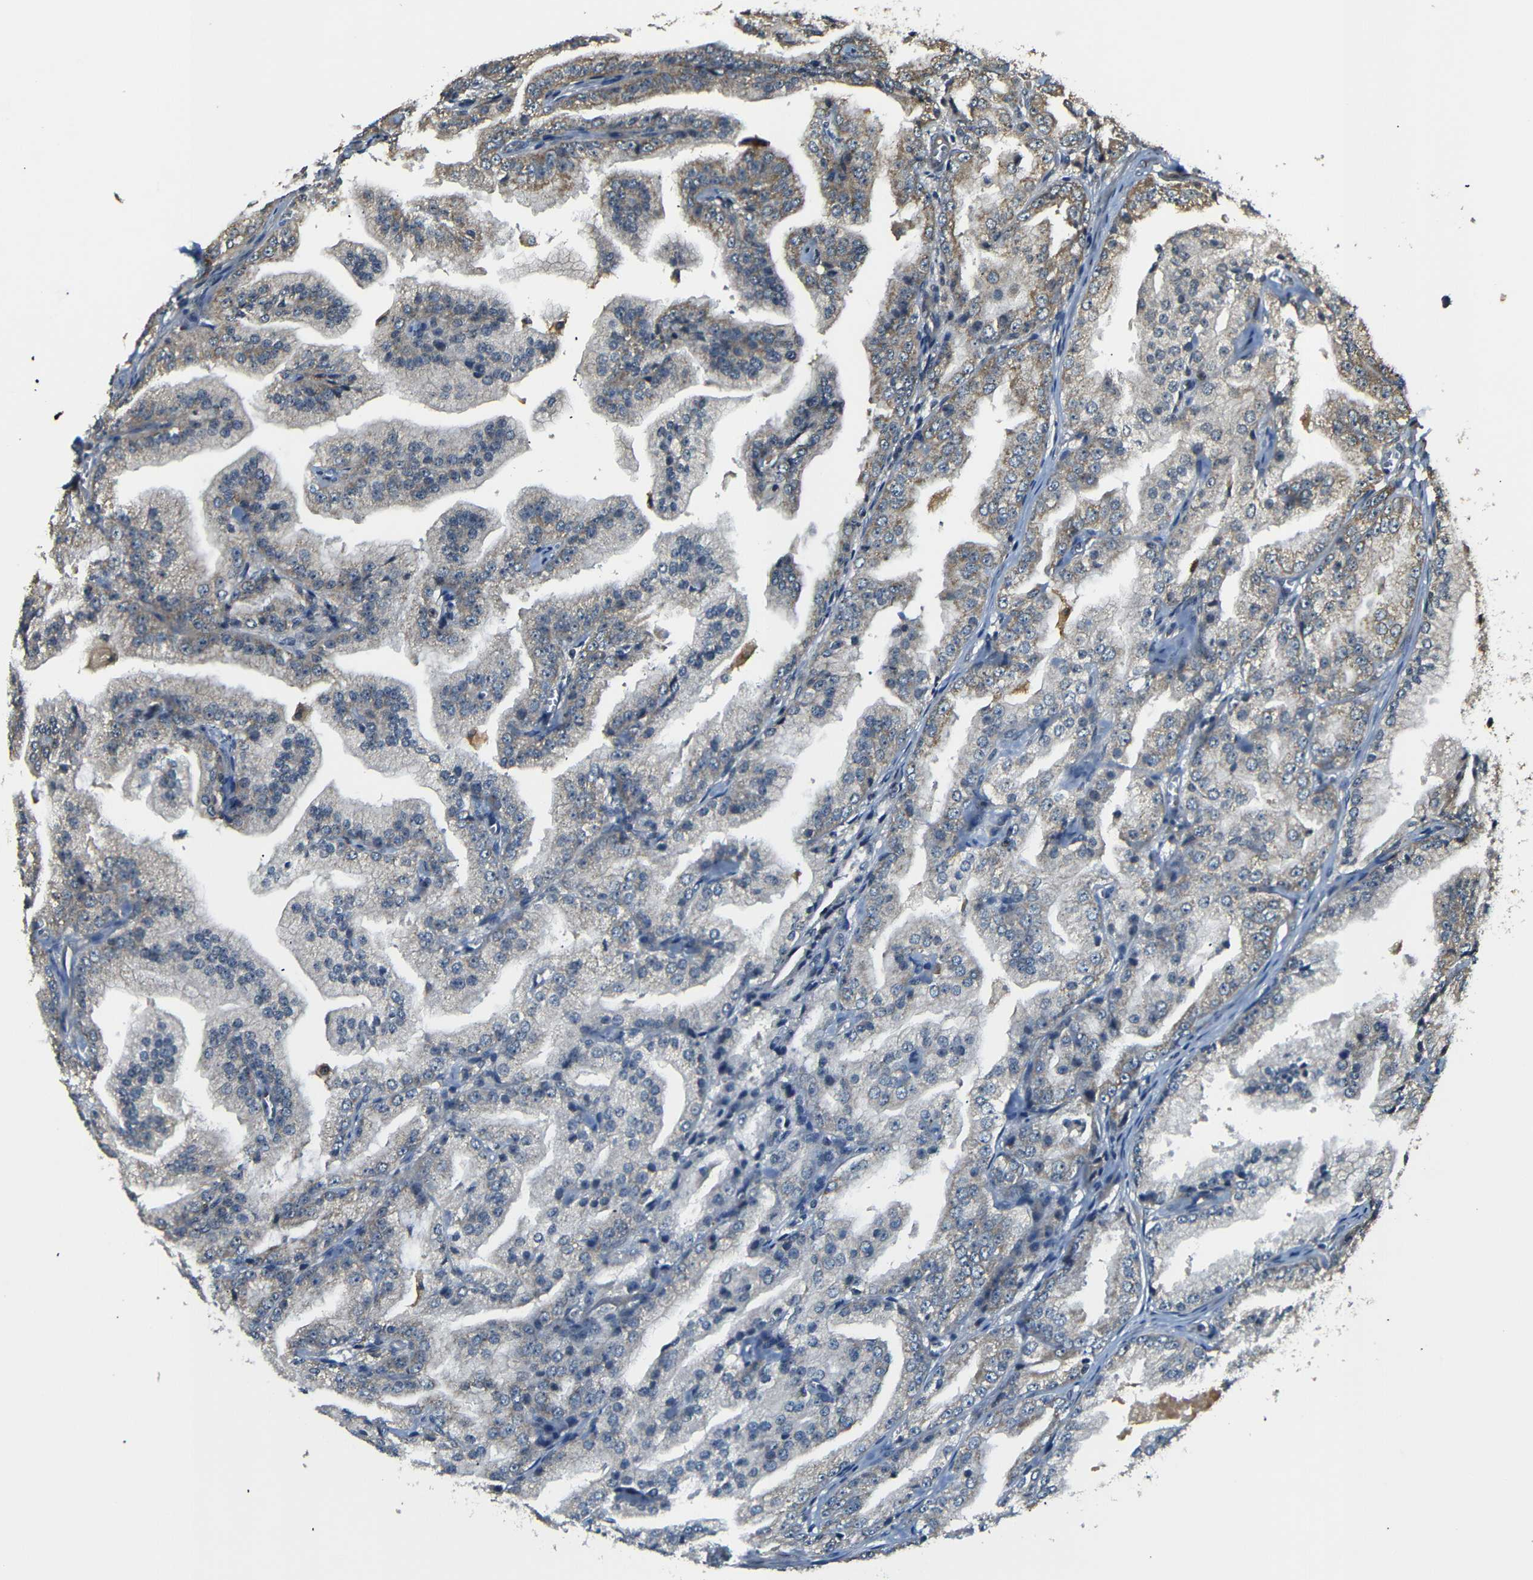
{"staining": {"intensity": "weak", "quantity": "25%-75%", "location": "cytoplasmic/membranous"}, "tissue": "prostate cancer", "cell_type": "Tumor cells", "image_type": "cancer", "snomed": [{"axis": "morphology", "description": "Adenocarcinoma, High grade"}, {"axis": "topography", "description": "Prostate"}], "caption": "A brown stain highlights weak cytoplasmic/membranous expression of a protein in human prostate cancer tumor cells. Nuclei are stained in blue.", "gene": "TANK", "patient": {"sex": "male", "age": 61}}